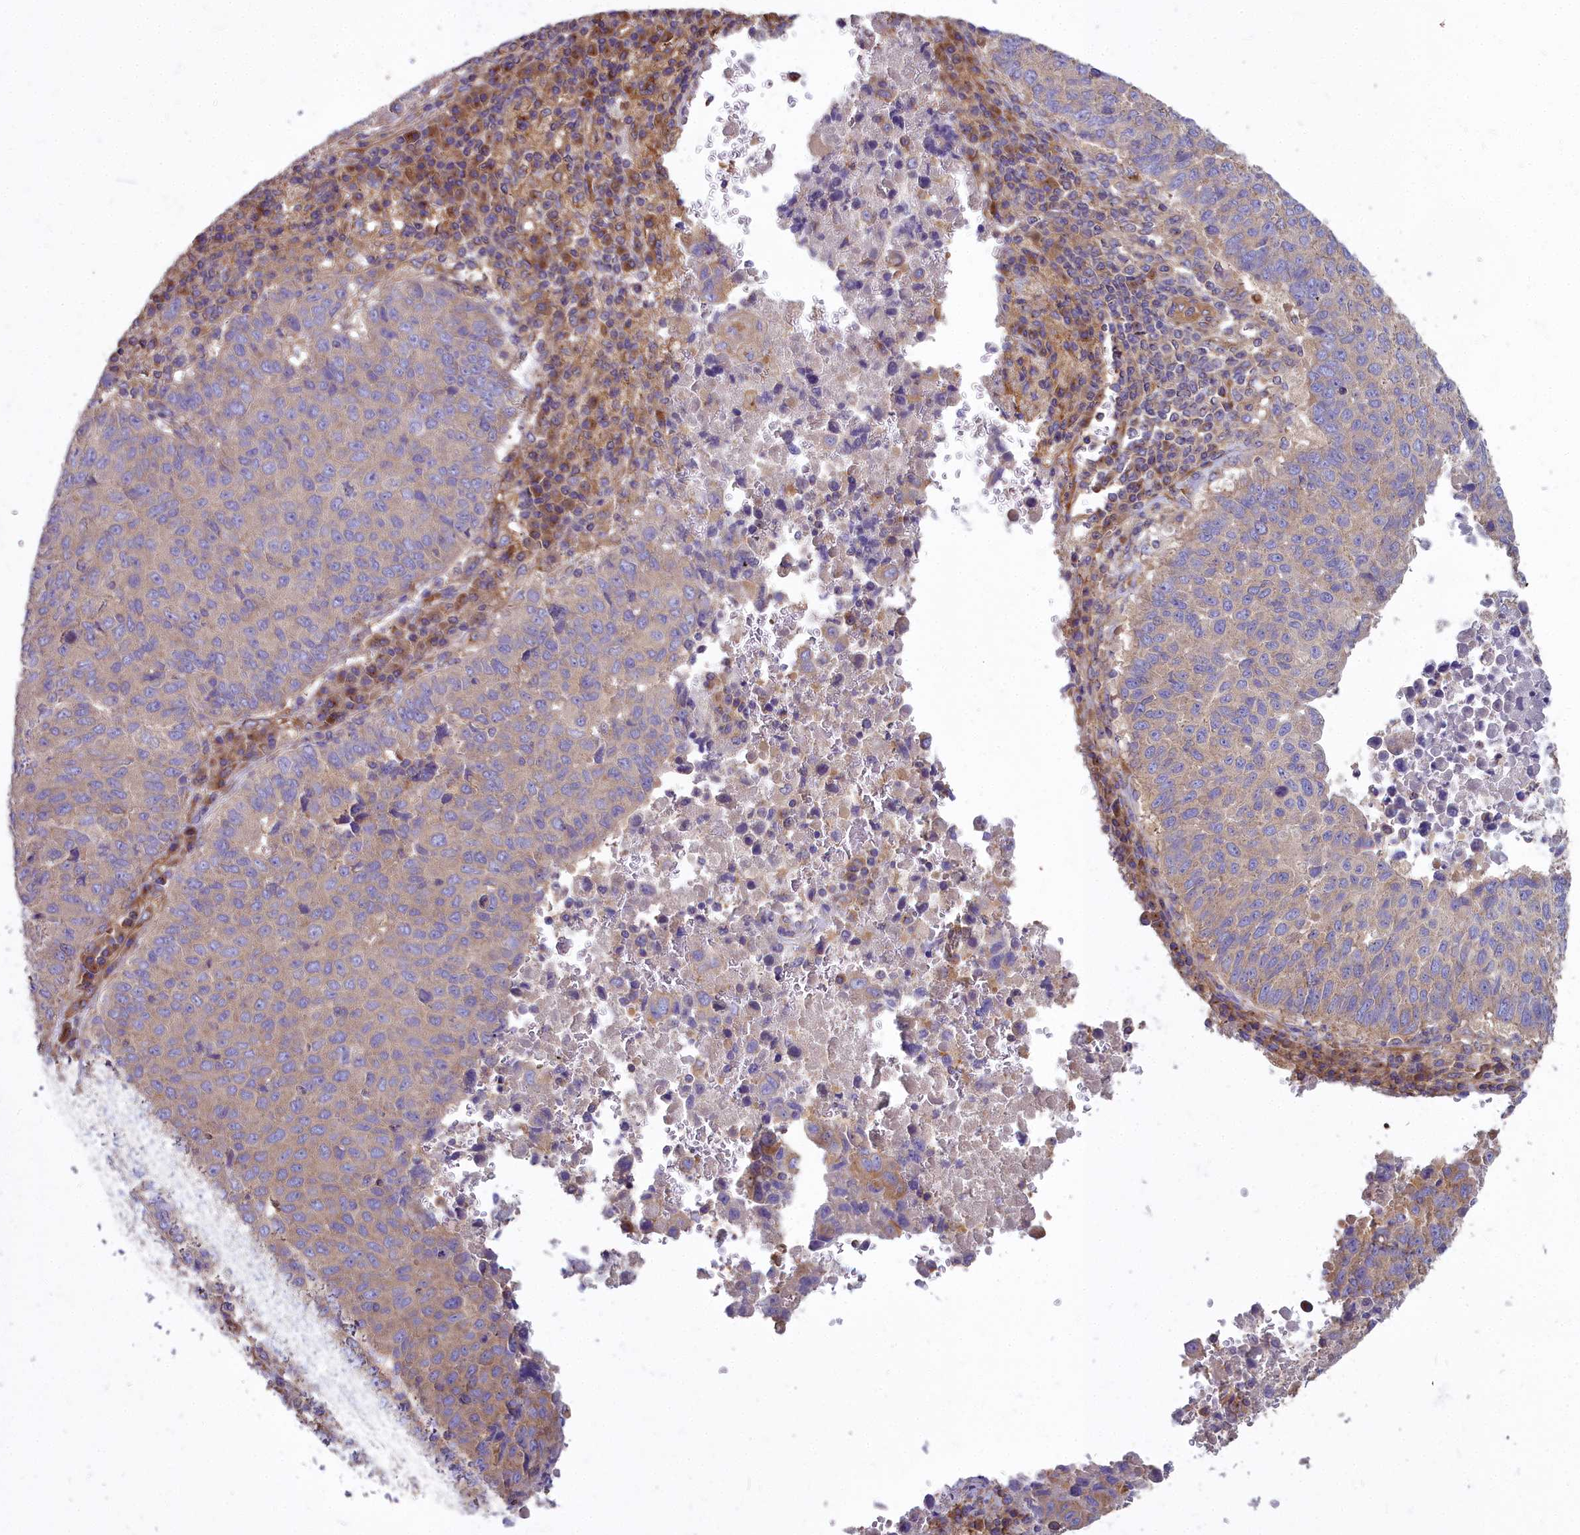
{"staining": {"intensity": "negative", "quantity": "none", "location": "none"}, "tissue": "lung cancer", "cell_type": "Tumor cells", "image_type": "cancer", "snomed": [{"axis": "morphology", "description": "Squamous cell carcinoma, NOS"}, {"axis": "topography", "description": "Lung"}], "caption": "This is an immunohistochemistry (IHC) image of lung squamous cell carcinoma. There is no expression in tumor cells.", "gene": "DCTN3", "patient": {"sex": "male", "age": 73}}